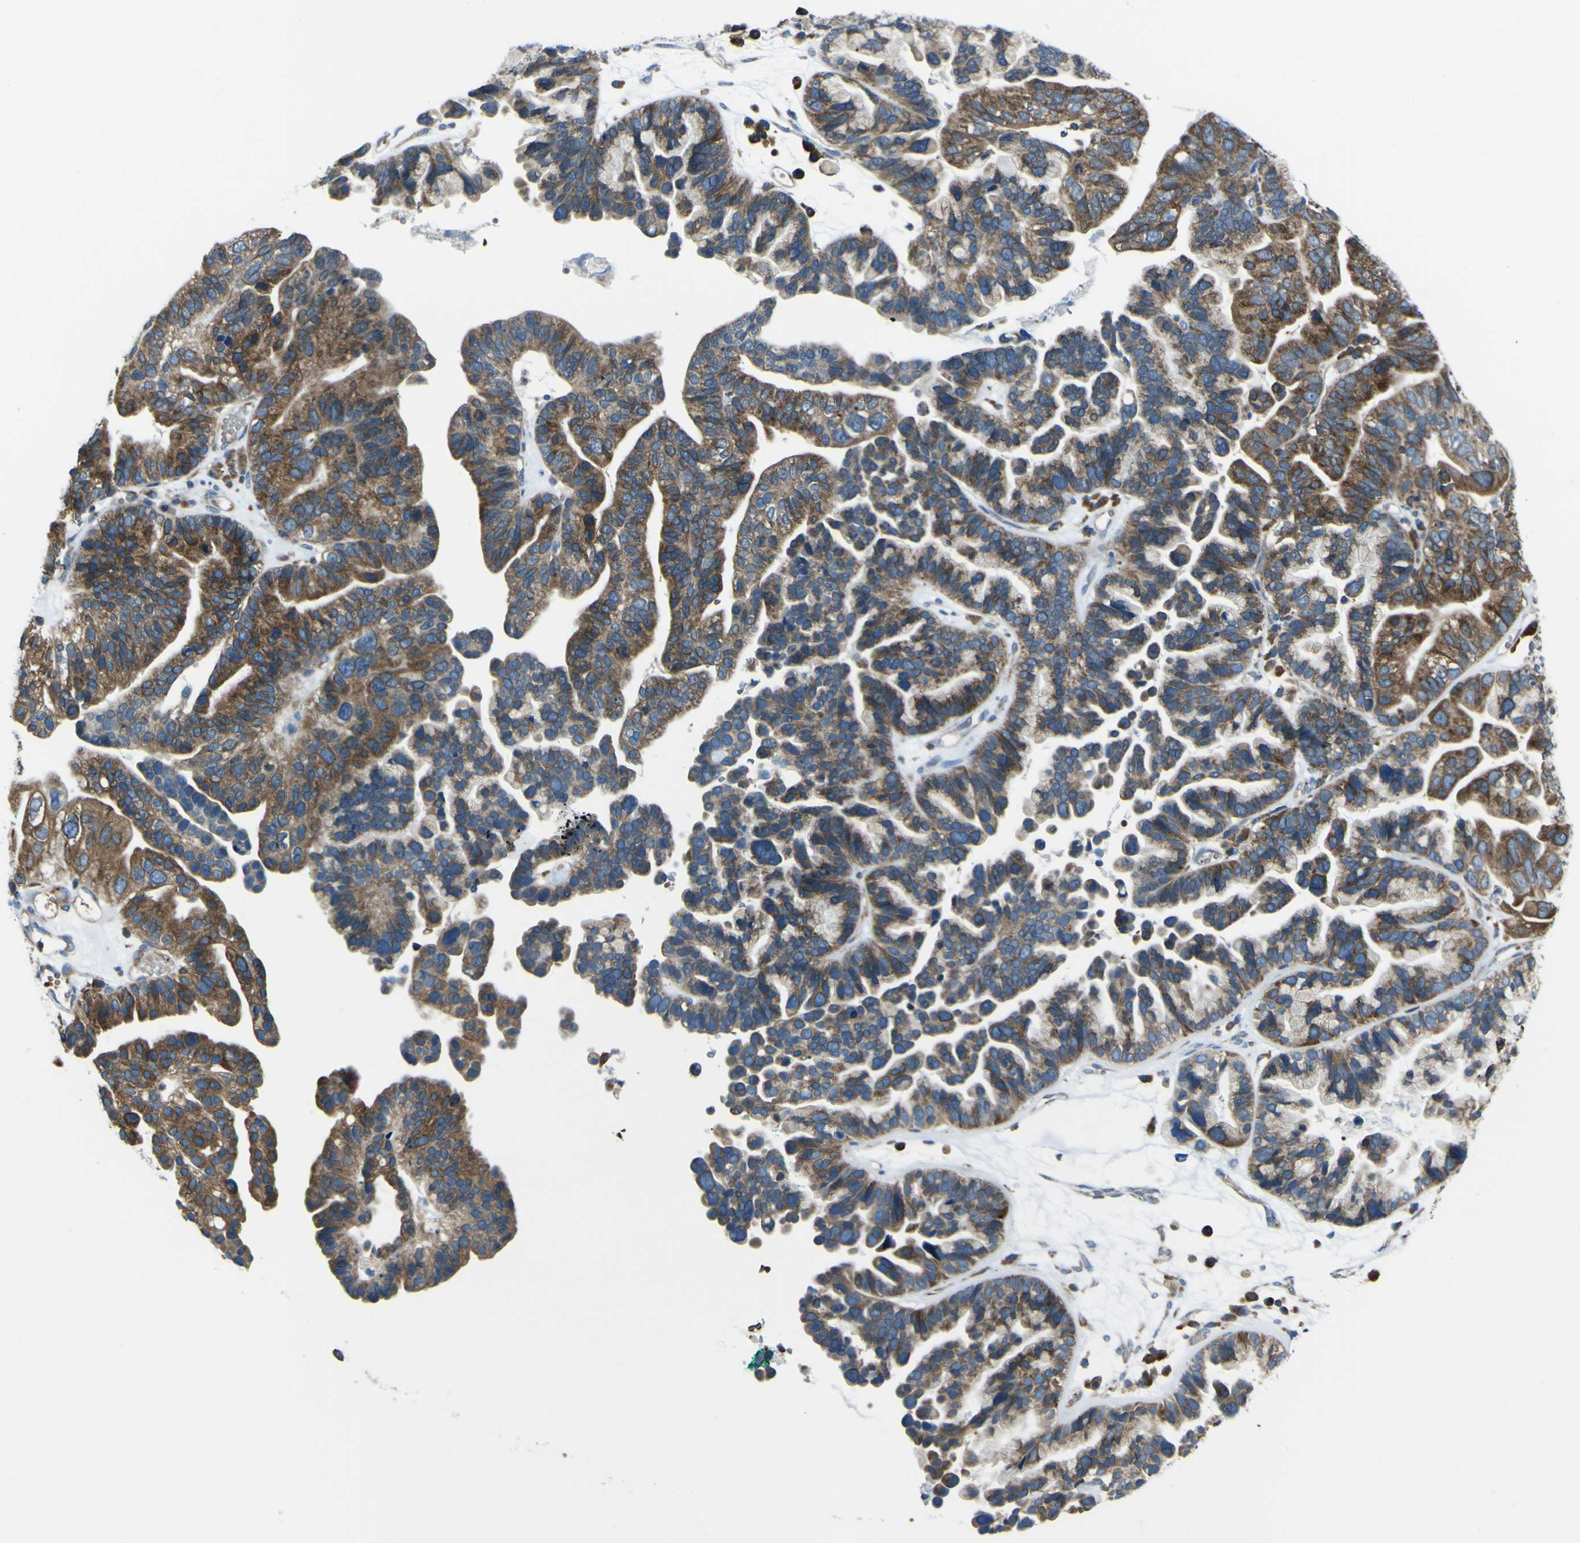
{"staining": {"intensity": "moderate", "quantity": ">75%", "location": "cytoplasmic/membranous"}, "tissue": "ovarian cancer", "cell_type": "Tumor cells", "image_type": "cancer", "snomed": [{"axis": "morphology", "description": "Cystadenocarcinoma, serous, NOS"}, {"axis": "topography", "description": "Ovary"}], "caption": "A histopathology image of ovarian cancer (serous cystadenocarcinoma) stained for a protein shows moderate cytoplasmic/membranous brown staining in tumor cells.", "gene": "STIM1", "patient": {"sex": "female", "age": 56}}